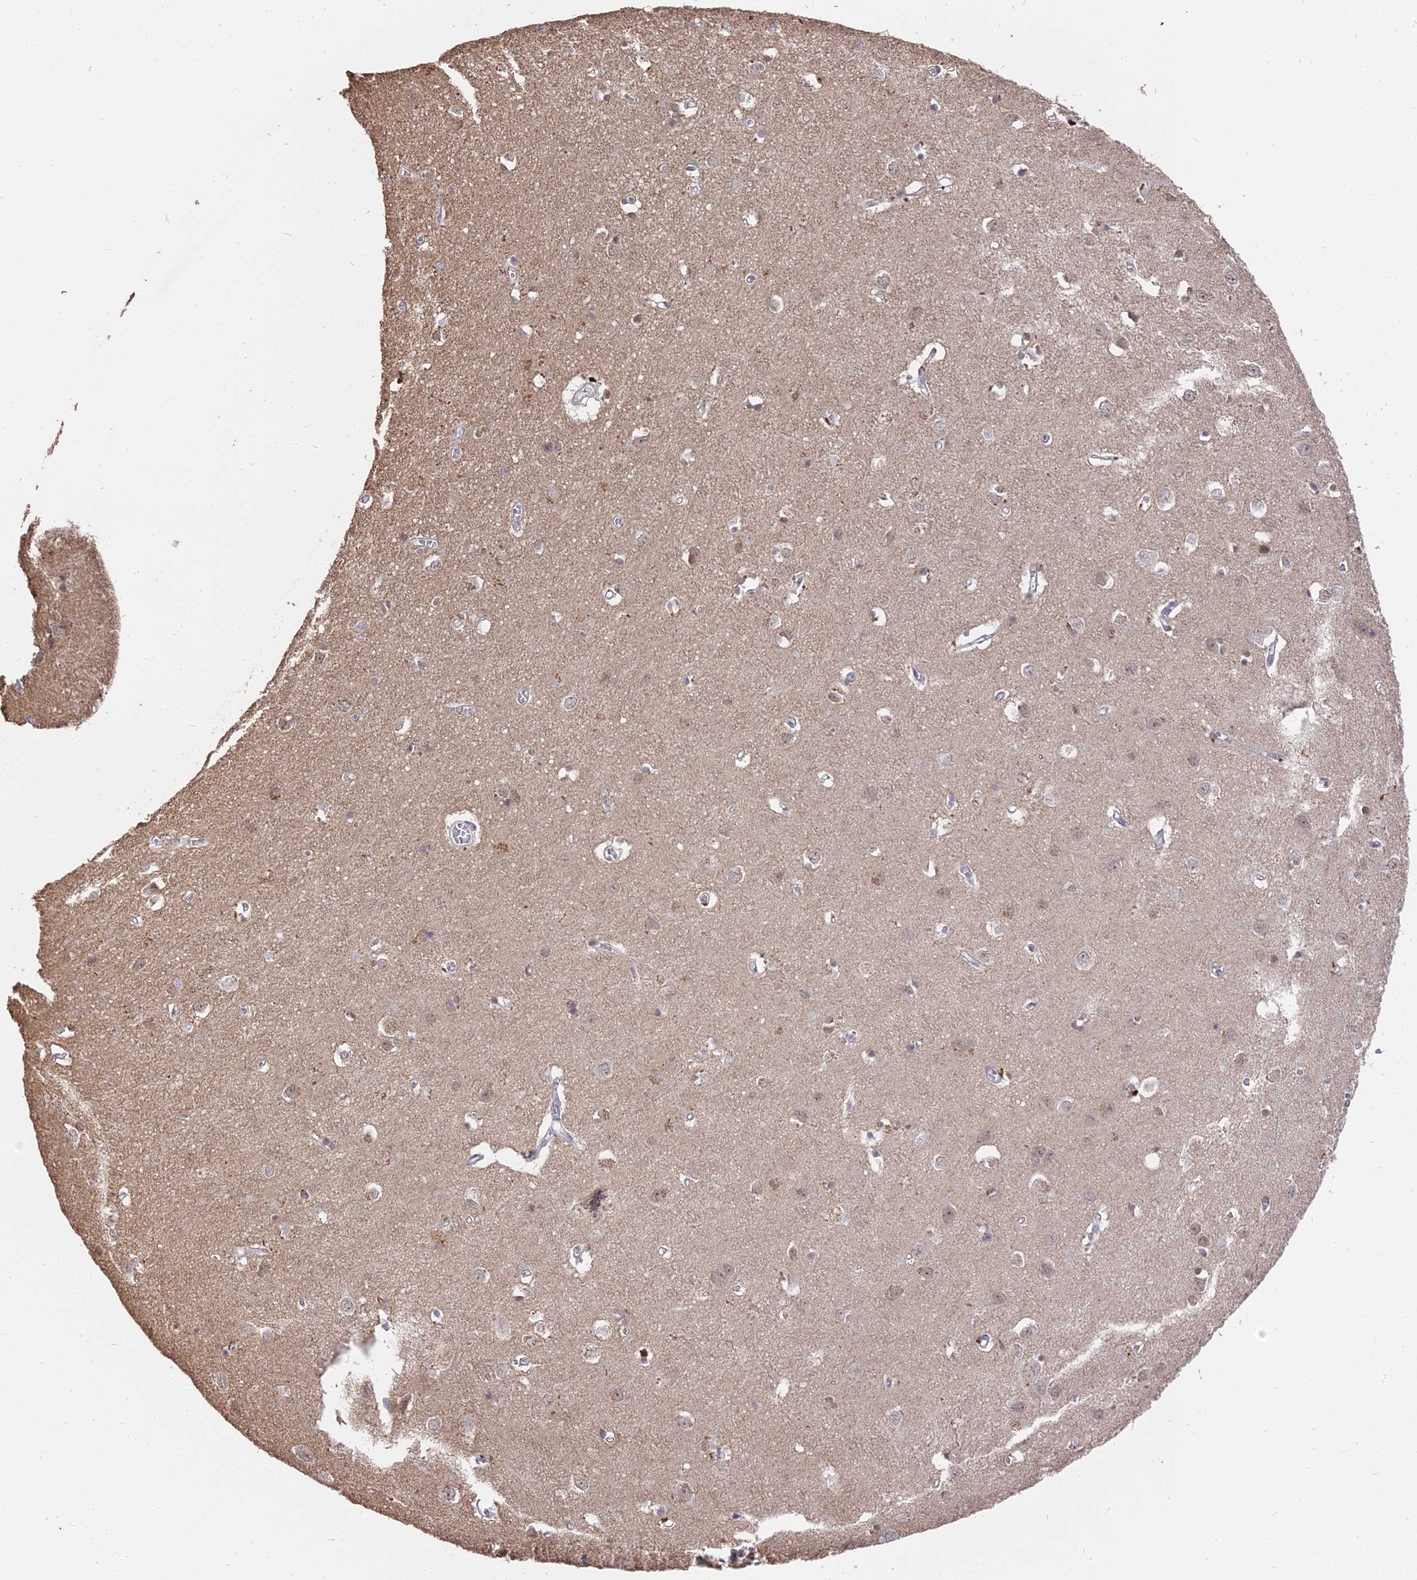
{"staining": {"intensity": "negative", "quantity": "none", "location": "none"}, "tissue": "cerebral cortex", "cell_type": "Endothelial cells", "image_type": "normal", "snomed": [{"axis": "morphology", "description": "Normal tissue, NOS"}, {"axis": "topography", "description": "Cerebral cortex"}], "caption": "Cerebral cortex stained for a protein using immunohistochemistry (IHC) exhibits no expression endothelial cells.", "gene": "NR1H3", "patient": {"sex": "female", "age": 64}}